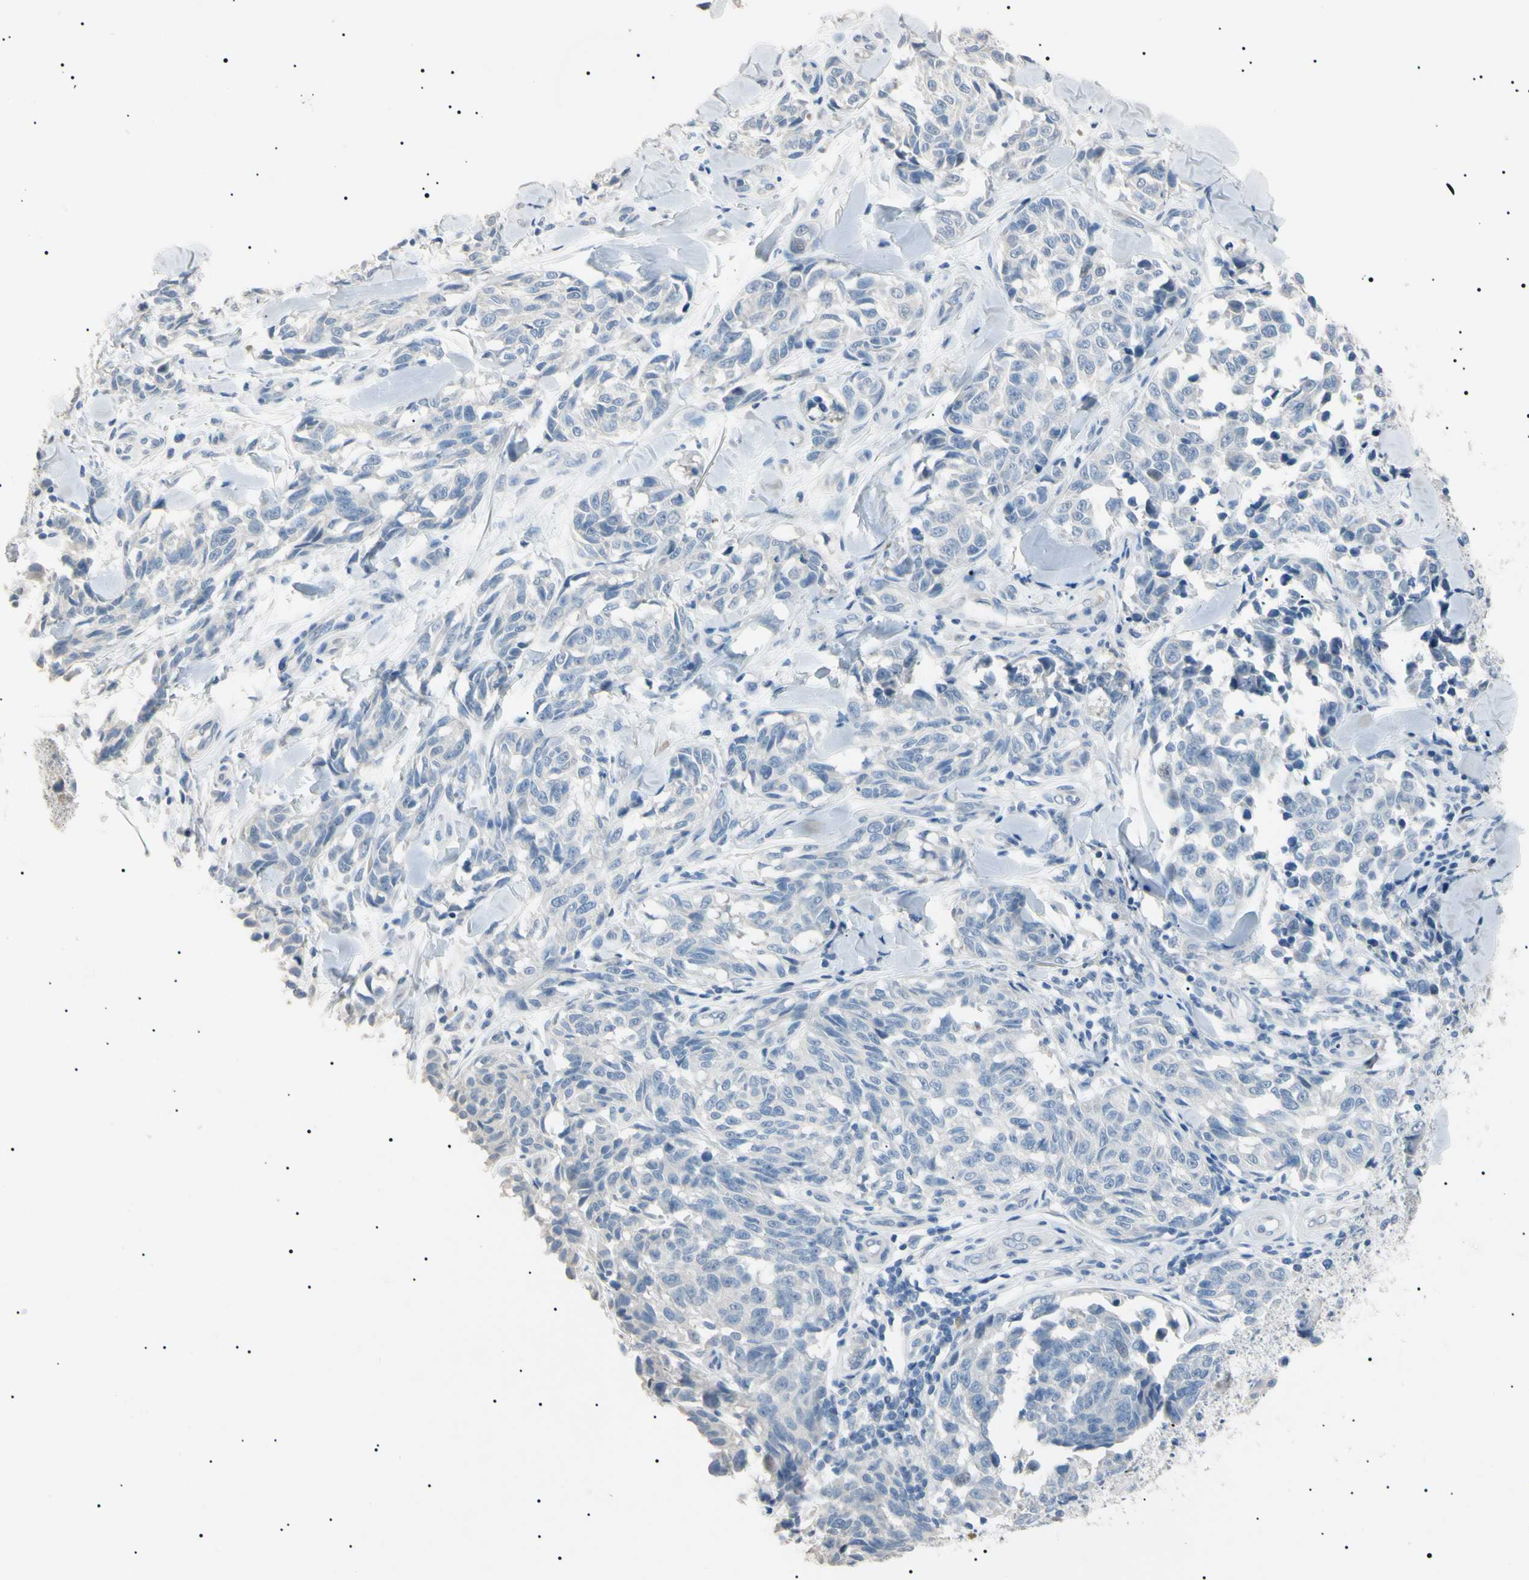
{"staining": {"intensity": "negative", "quantity": "none", "location": "none"}, "tissue": "melanoma", "cell_type": "Tumor cells", "image_type": "cancer", "snomed": [{"axis": "morphology", "description": "Malignant melanoma, NOS"}, {"axis": "topography", "description": "Skin"}], "caption": "The histopathology image exhibits no staining of tumor cells in malignant melanoma. The staining was performed using DAB (3,3'-diaminobenzidine) to visualize the protein expression in brown, while the nuclei were stained in blue with hematoxylin (Magnification: 20x).", "gene": "CGB3", "patient": {"sex": "female", "age": 64}}